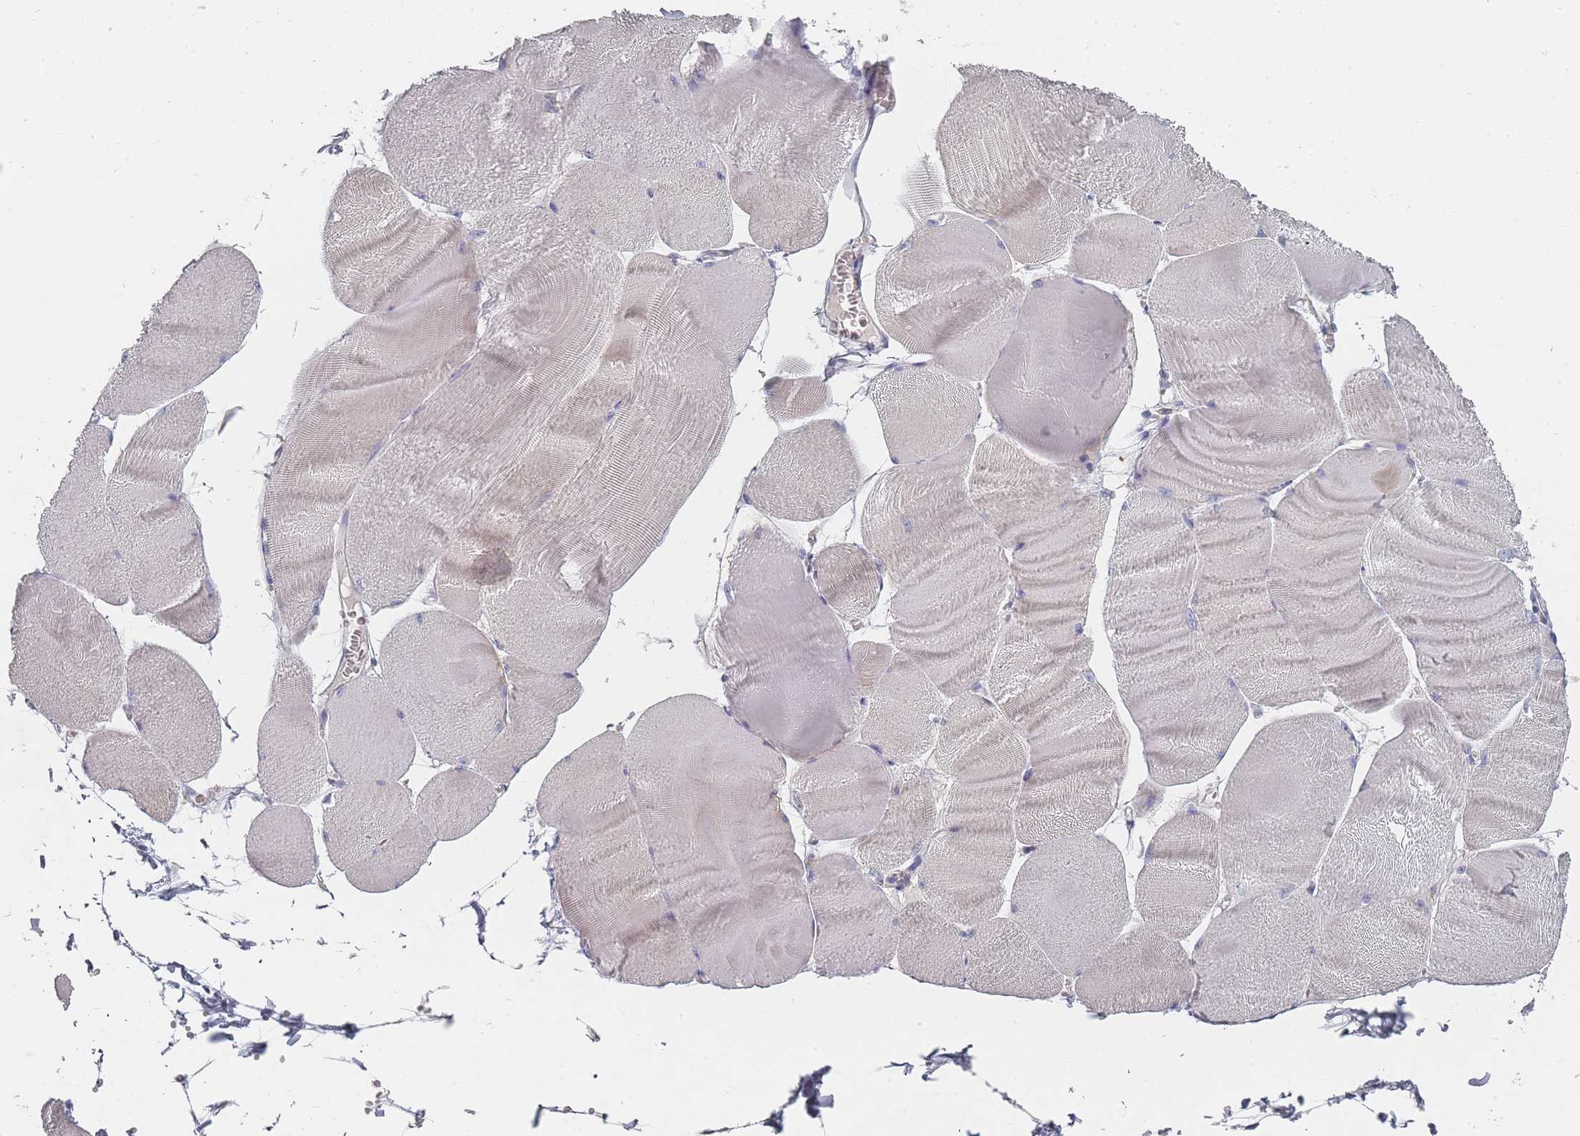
{"staining": {"intensity": "negative", "quantity": "none", "location": "none"}, "tissue": "skeletal muscle", "cell_type": "Myocytes", "image_type": "normal", "snomed": [{"axis": "morphology", "description": "Normal tissue, NOS"}, {"axis": "morphology", "description": "Basal cell carcinoma"}, {"axis": "topography", "description": "Skeletal muscle"}], "caption": "This photomicrograph is of unremarkable skeletal muscle stained with IHC to label a protein in brown with the nuclei are counter-stained blue. There is no positivity in myocytes.", "gene": "SLC35E4", "patient": {"sex": "female", "age": 64}}